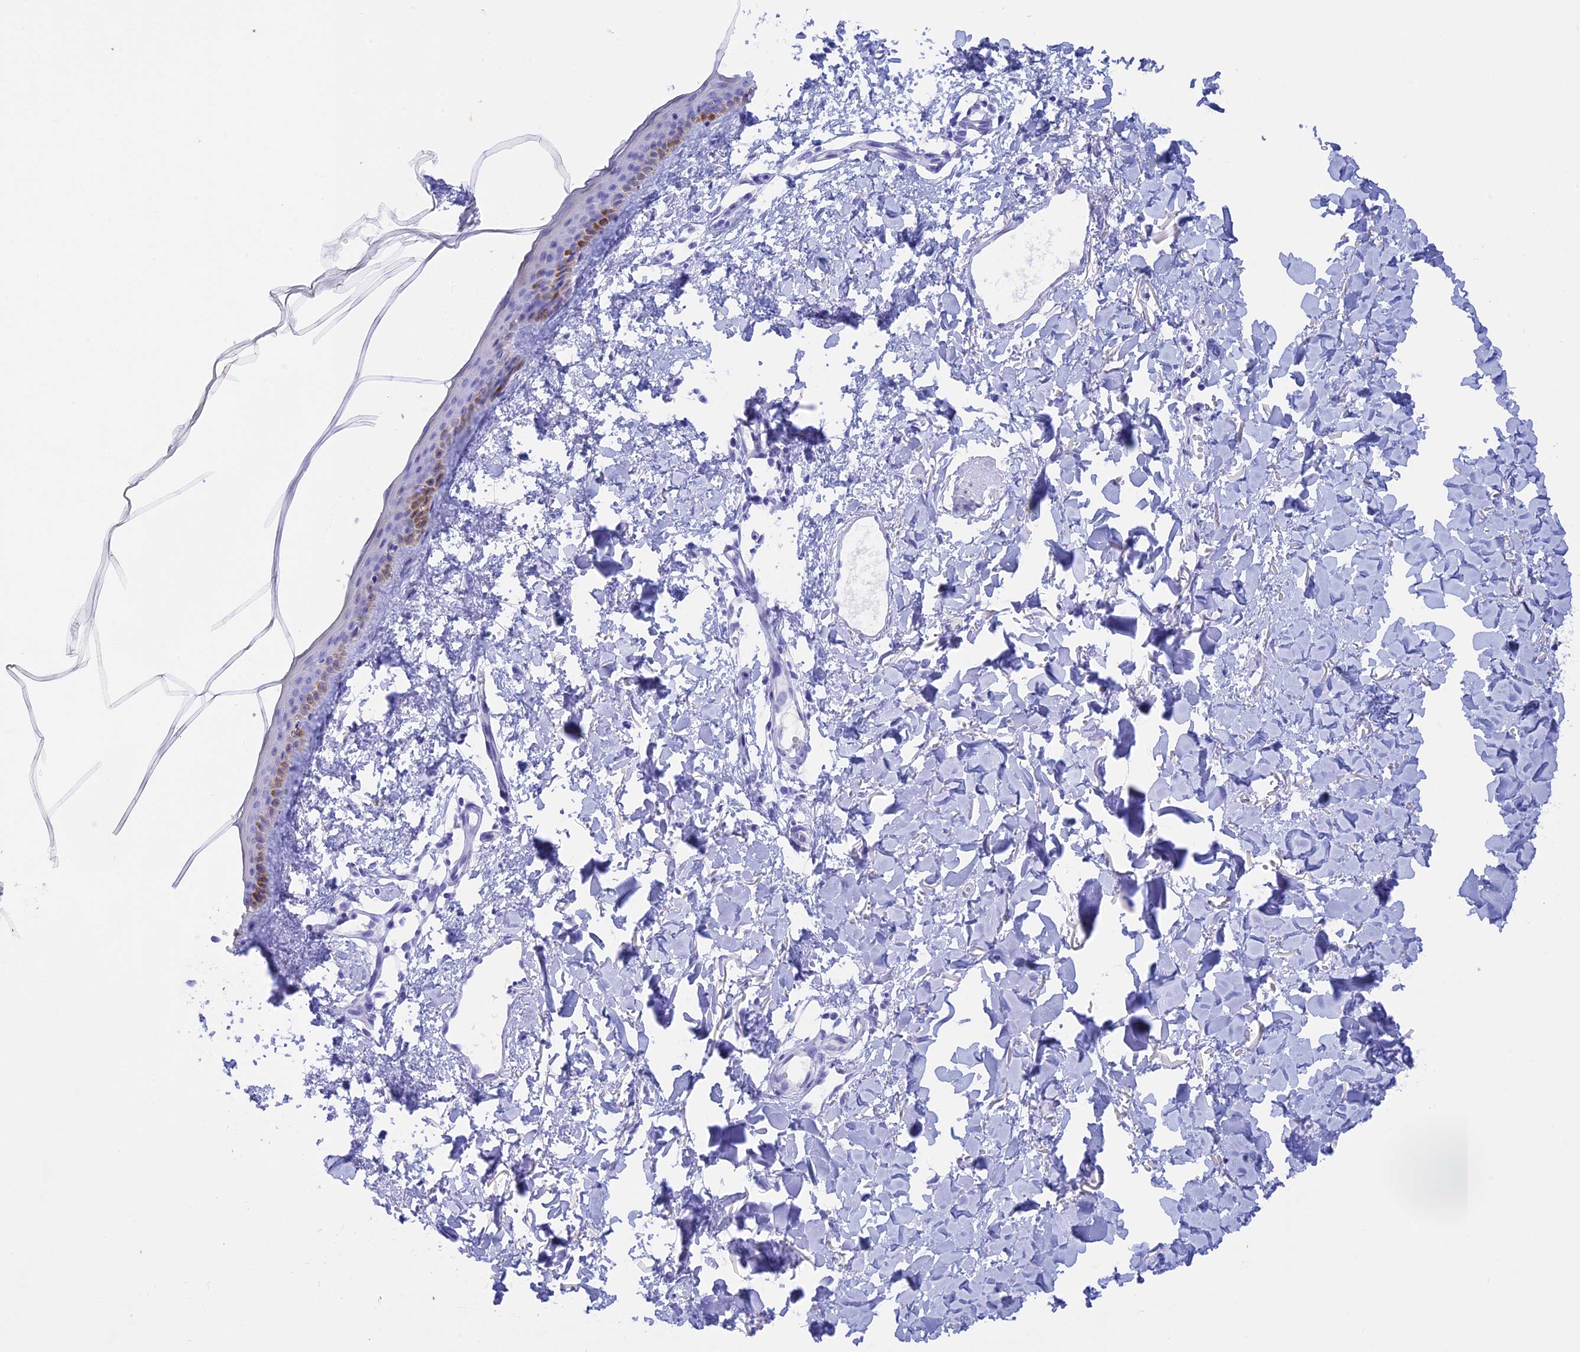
{"staining": {"intensity": "negative", "quantity": "none", "location": "none"}, "tissue": "skin", "cell_type": "Fibroblasts", "image_type": "normal", "snomed": [{"axis": "morphology", "description": "Normal tissue, NOS"}, {"axis": "topography", "description": "Skin"}], "caption": "Fibroblasts are negative for brown protein staining in unremarkable skin. (Stains: DAB (3,3'-diaminobenzidine) immunohistochemistry with hematoxylin counter stain, Microscopy: brightfield microscopy at high magnification).", "gene": "BRI3", "patient": {"sex": "female", "age": 58}}